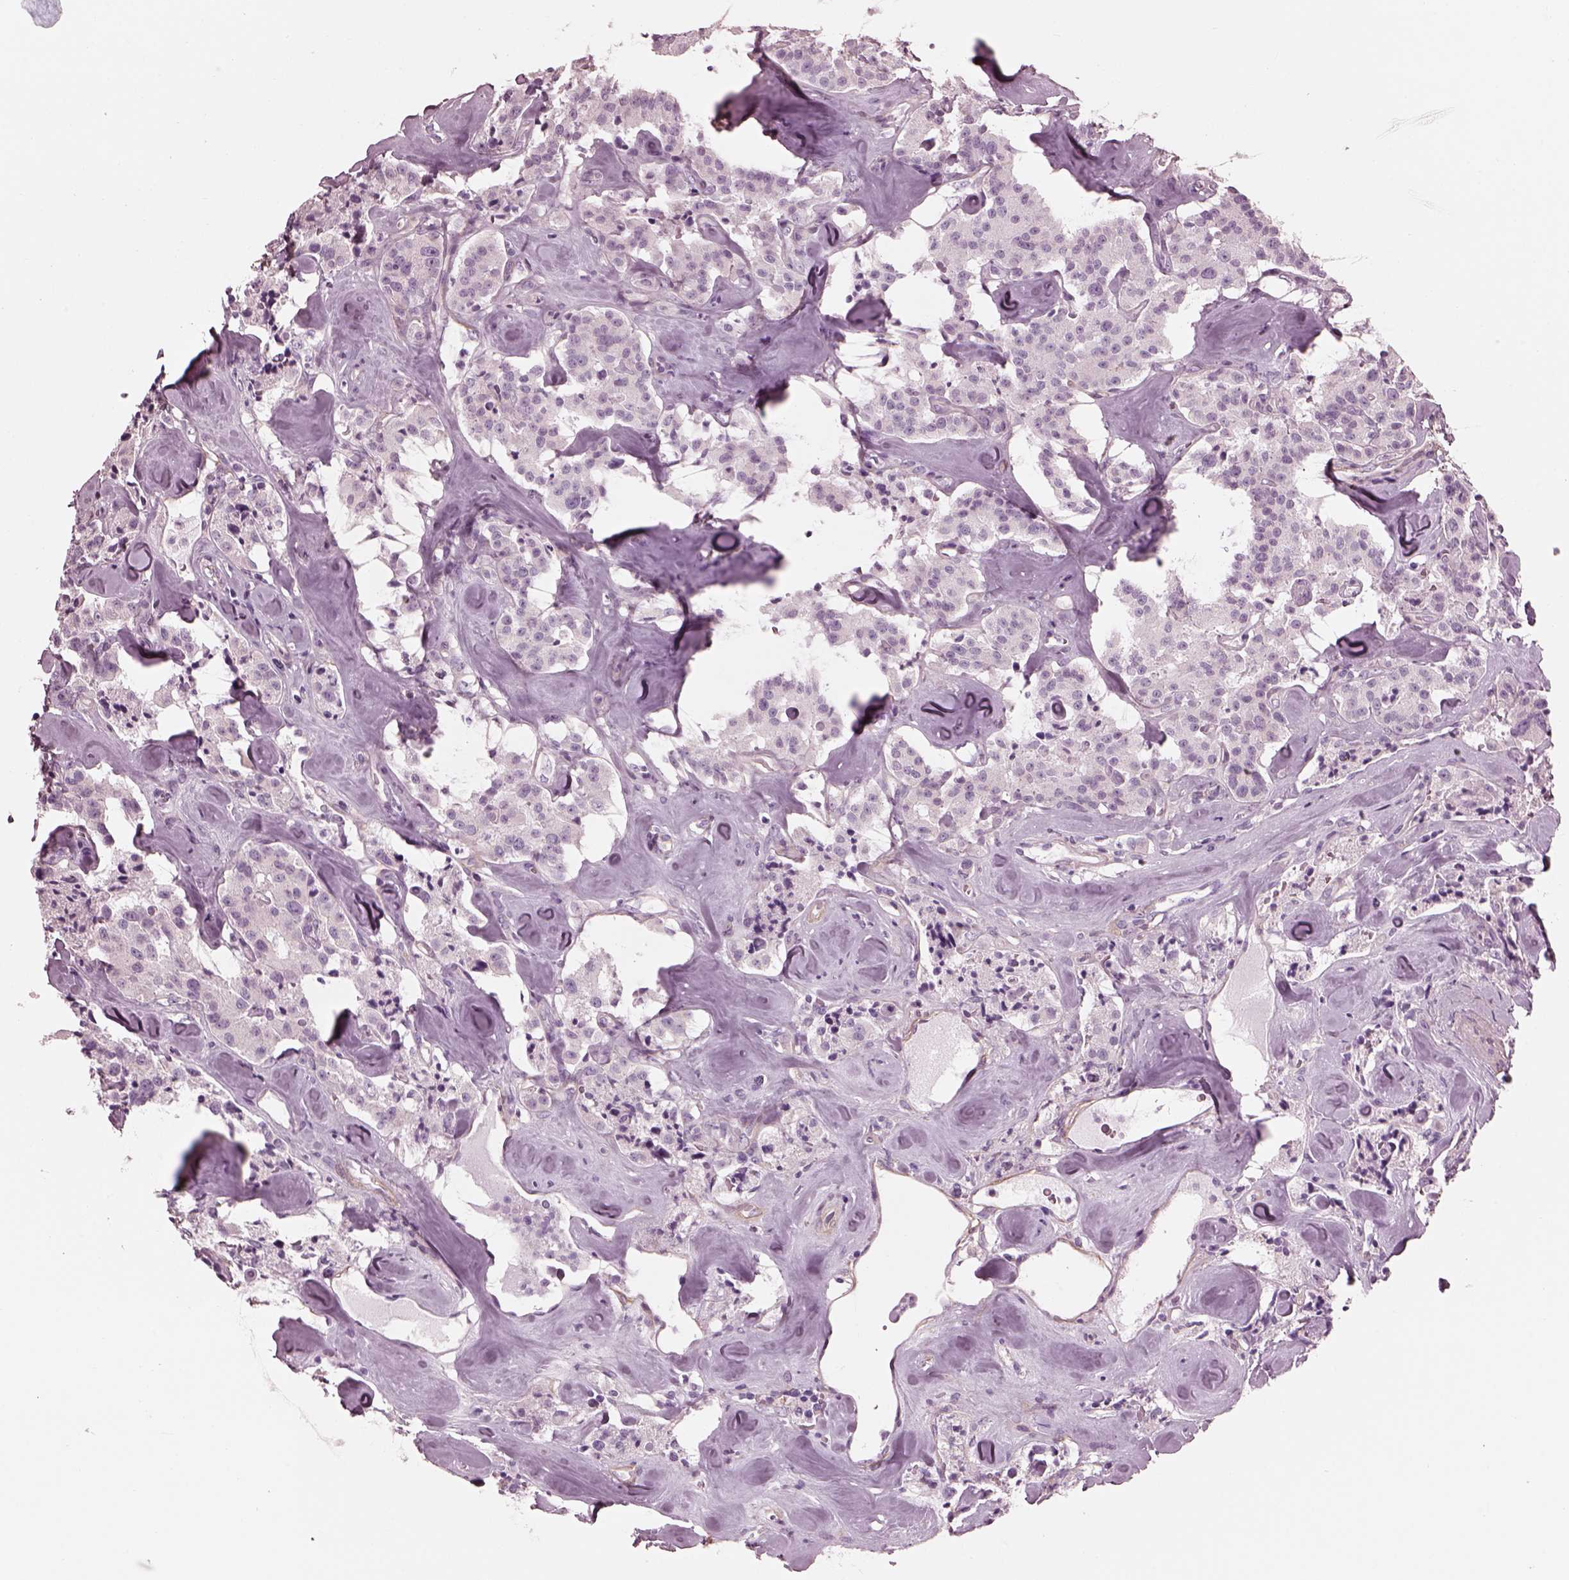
{"staining": {"intensity": "negative", "quantity": "none", "location": "none"}, "tissue": "carcinoid", "cell_type": "Tumor cells", "image_type": "cancer", "snomed": [{"axis": "morphology", "description": "Carcinoid, malignant, NOS"}, {"axis": "topography", "description": "Pancreas"}], "caption": "Malignant carcinoid stained for a protein using immunohistochemistry (IHC) exhibits no staining tumor cells.", "gene": "BFSP1", "patient": {"sex": "male", "age": 41}}